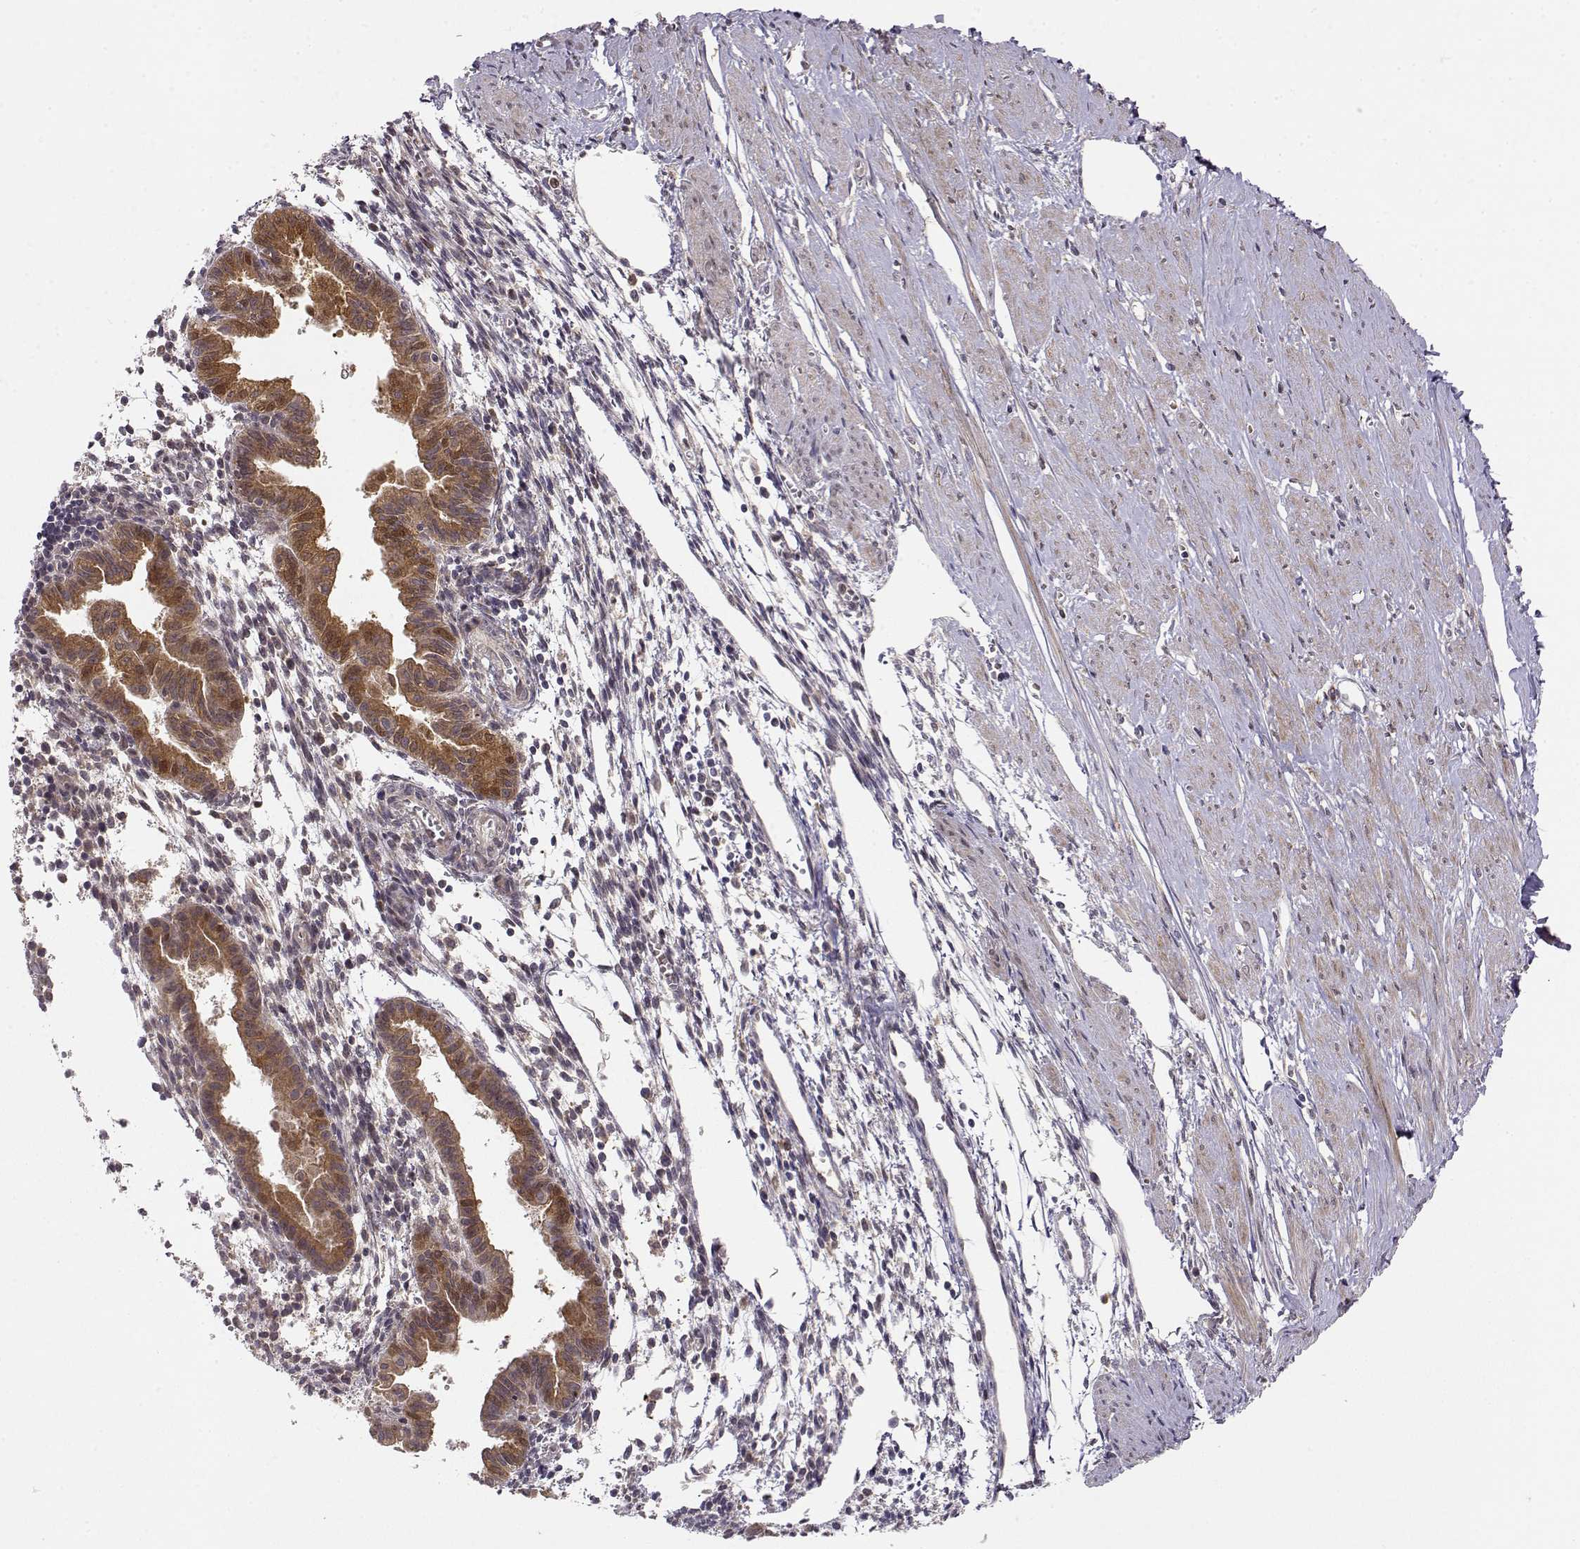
{"staining": {"intensity": "negative", "quantity": "none", "location": "none"}, "tissue": "endometrium", "cell_type": "Cells in endometrial stroma", "image_type": "normal", "snomed": [{"axis": "morphology", "description": "Normal tissue, NOS"}, {"axis": "topography", "description": "Endometrium"}], "caption": "This image is of benign endometrium stained with immunohistochemistry (IHC) to label a protein in brown with the nuclei are counter-stained blue. There is no positivity in cells in endometrial stroma.", "gene": "ERGIC2", "patient": {"sex": "female", "age": 37}}